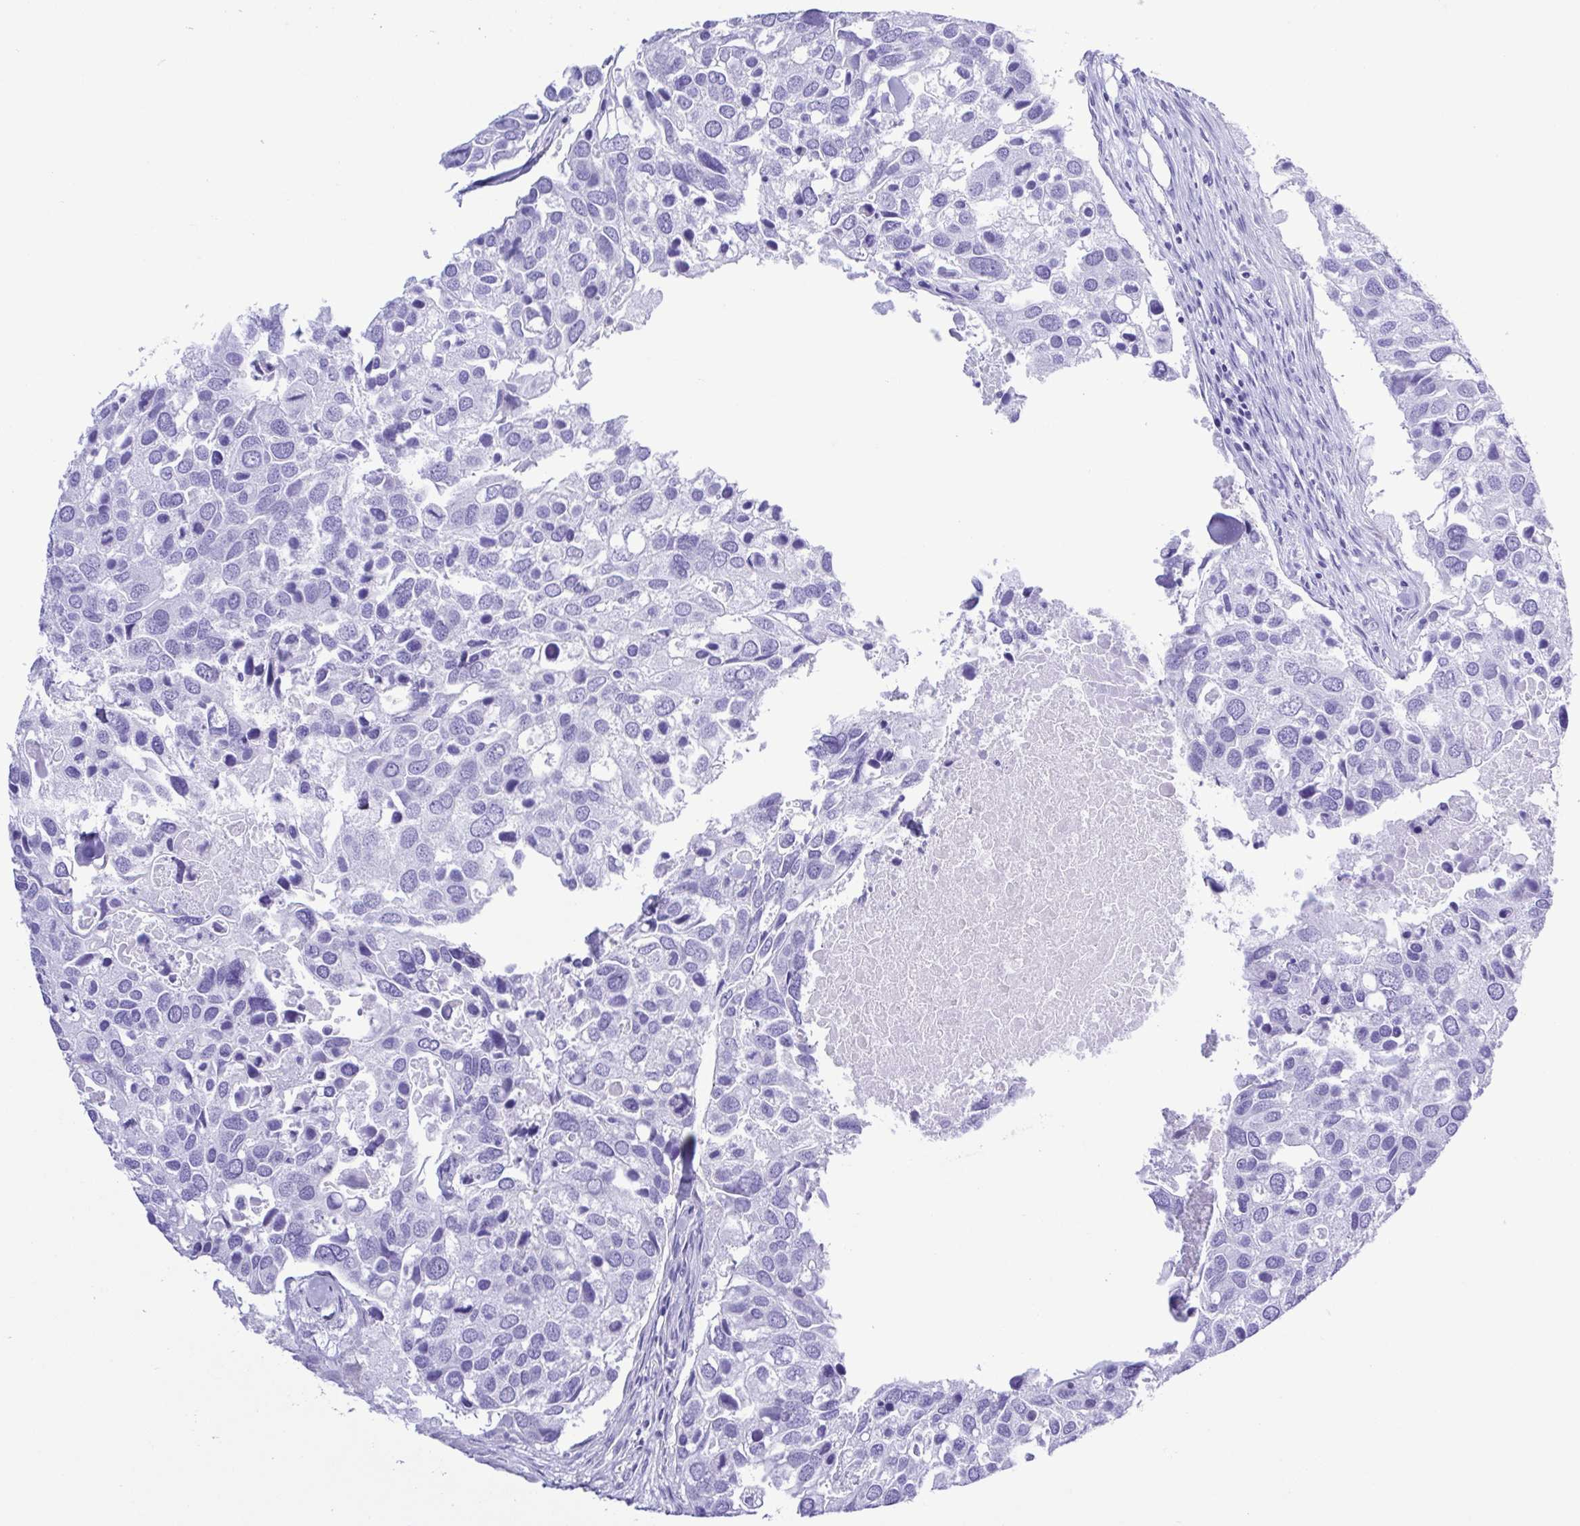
{"staining": {"intensity": "negative", "quantity": "none", "location": "none"}, "tissue": "breast cancer", "cell_type": "Tumor cells", "image_type": "cancer", "snomed": [{"axis": "morphology", "description": "Duct carcinoma"}, {"axis": "topography", "description": "Breast"}], "caption": "The micrograph displays no significant staining in tumor cells of breast cancer.", "gene": "SYT1", "patient": {"sex": "female", "age": 83}}